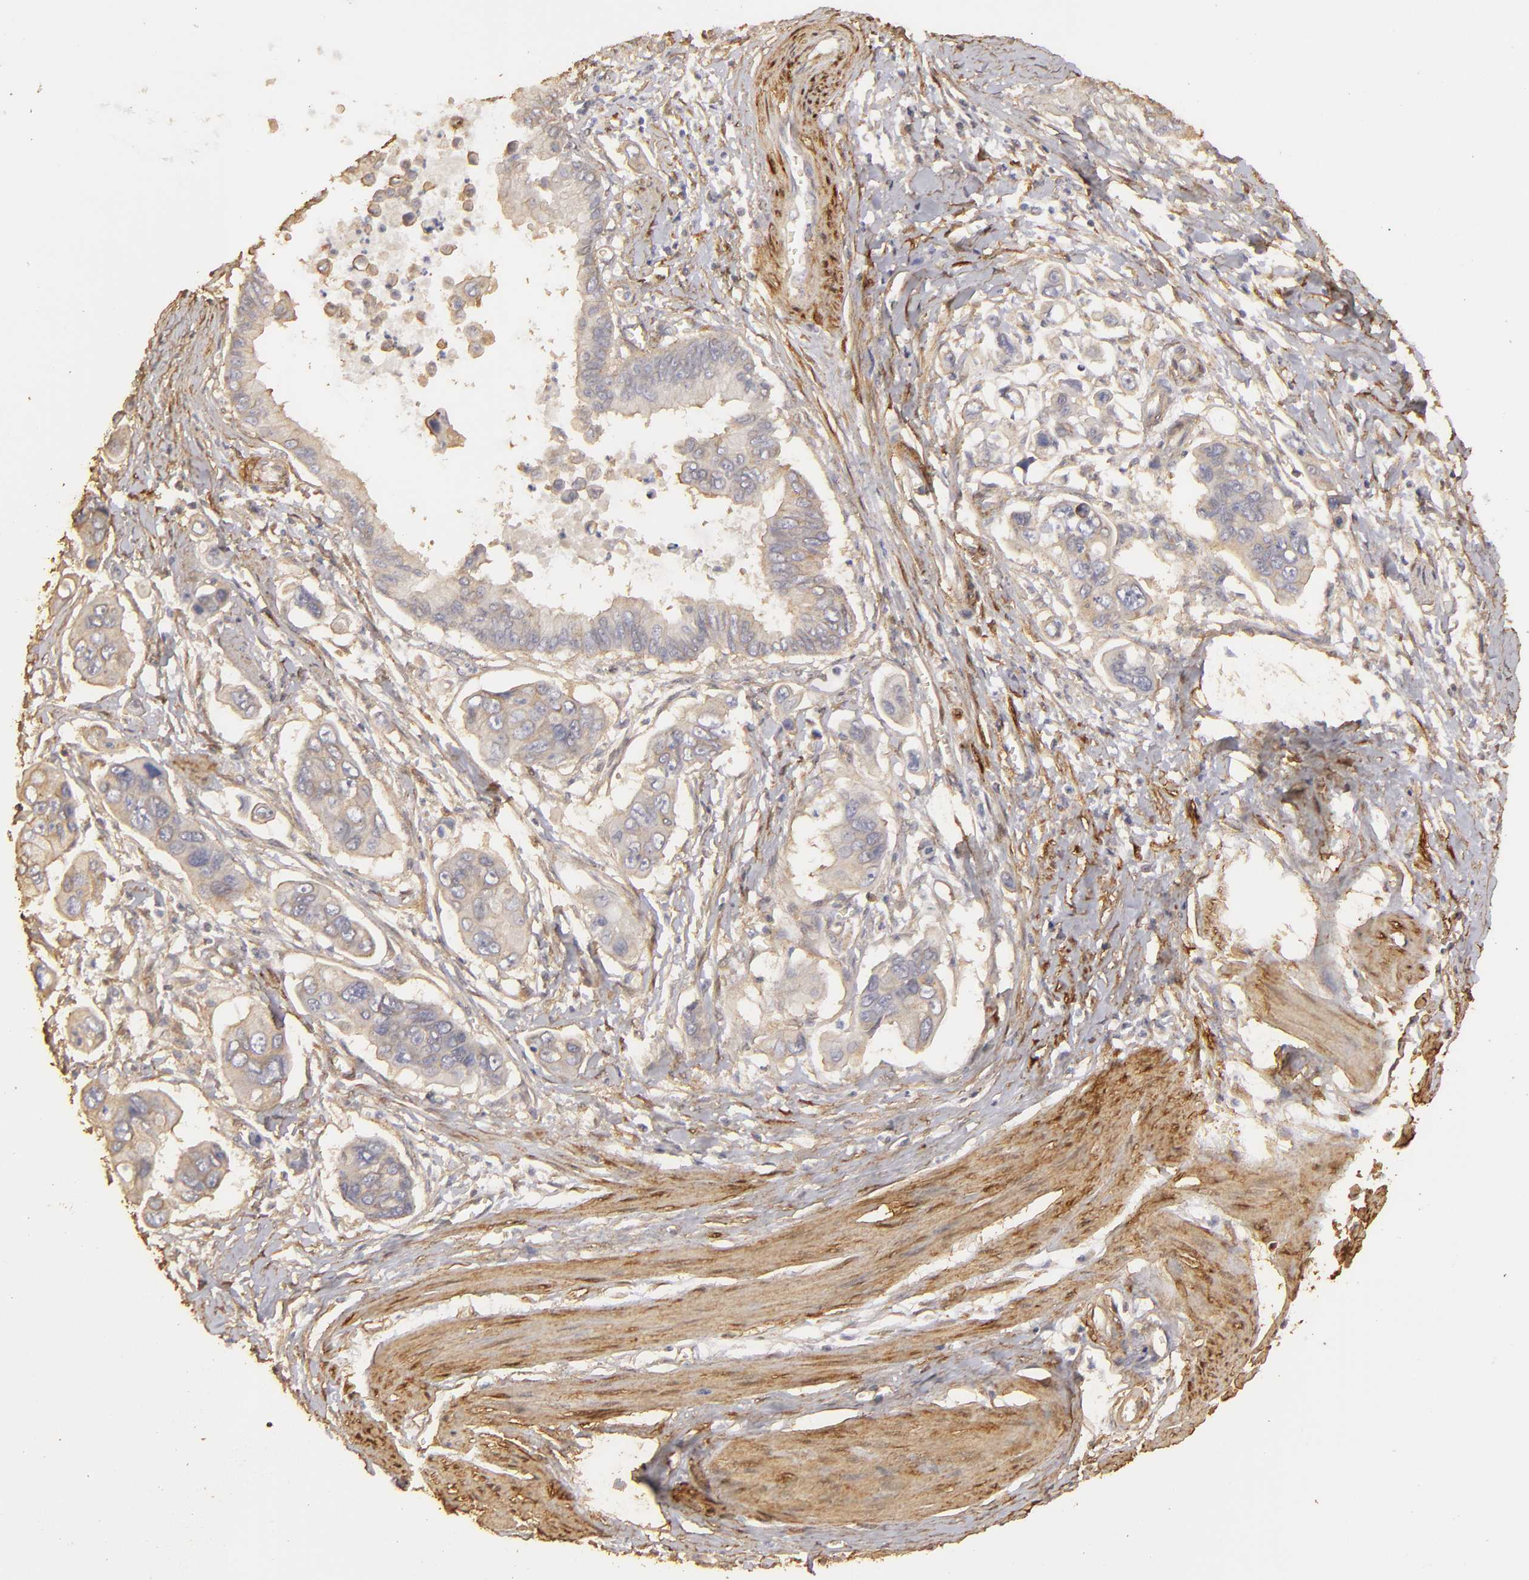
{"staining": {"intensity": "negative", "quantity": "none", "location": "none"}, "tissue": "stomach cancer", "cell_type": "Tumor cells", "image_type": "cancer", "snomed": [{"axis": "morphology", "description": "Adenocarcinoma, NOS"}, {"axis": "topography", "description": "Stomach, upper"}], "caption": "A micrograph of human stomach cancer (adenocarcinoma) is negative for staining in tumor cells. (Immunohistochemistry (ihc), brightfield microscopy, high magnification).", "gene": "HSPB6", "patient": {"sex": "male", "age": 80}}